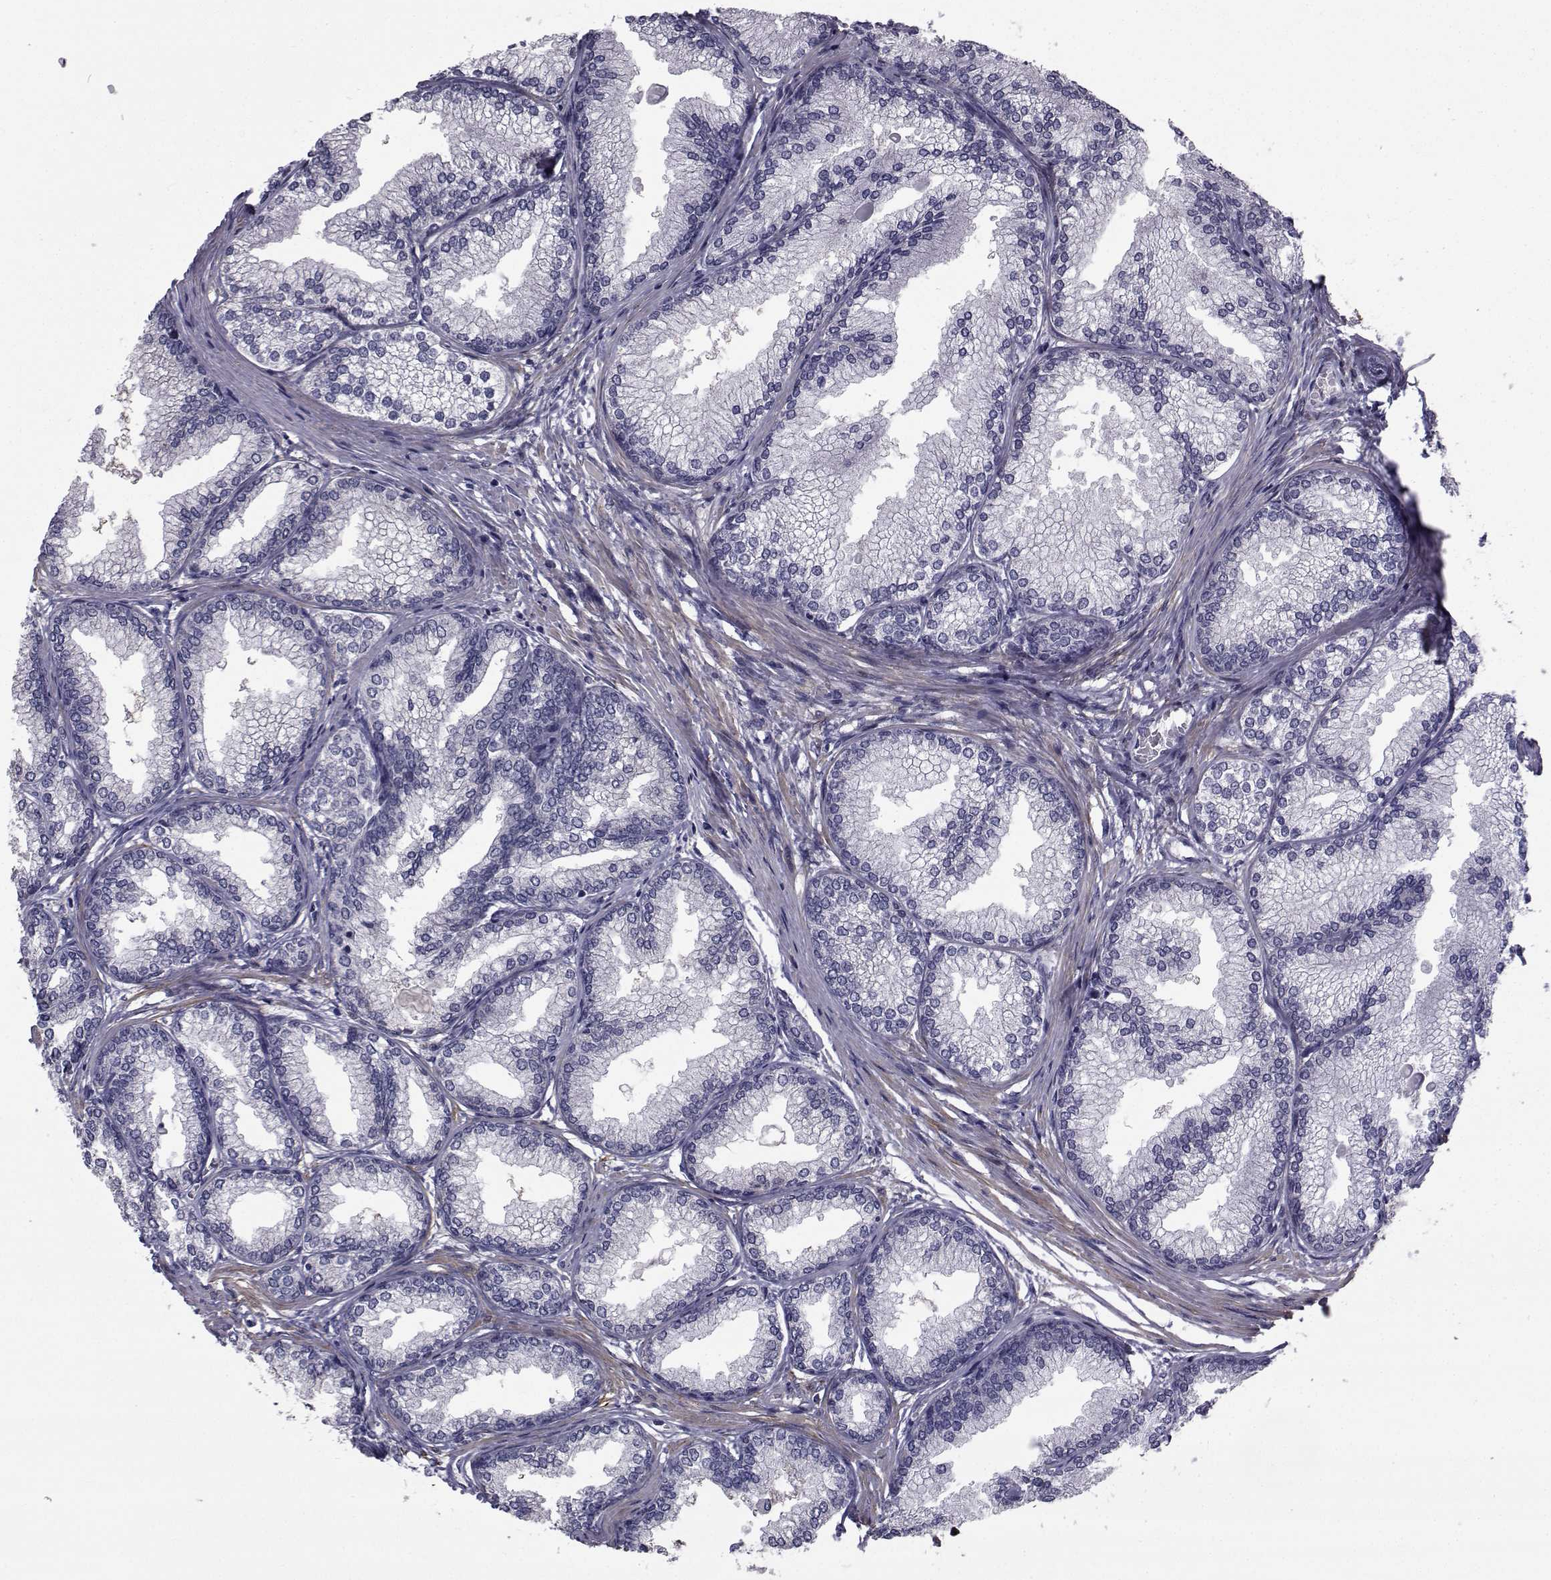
{"staining": {"intensity": "negative", "quantity": "none", "location": "none"}, "tissue": "prostate", "cell_type": "Glandular cells", "image_type": "normal", "snomed": [{"axis": "morphology", "description": "Normal tissue, NOS"}, {"axis": "topography", "description": "Prostate"}], "caption": "This is an immunohistochemistry micrograph of unremarkable prostate. There is no positivity in glandular cells.", "gene": "CFAP74", "patient": {"sex": "male", "age": 72}}